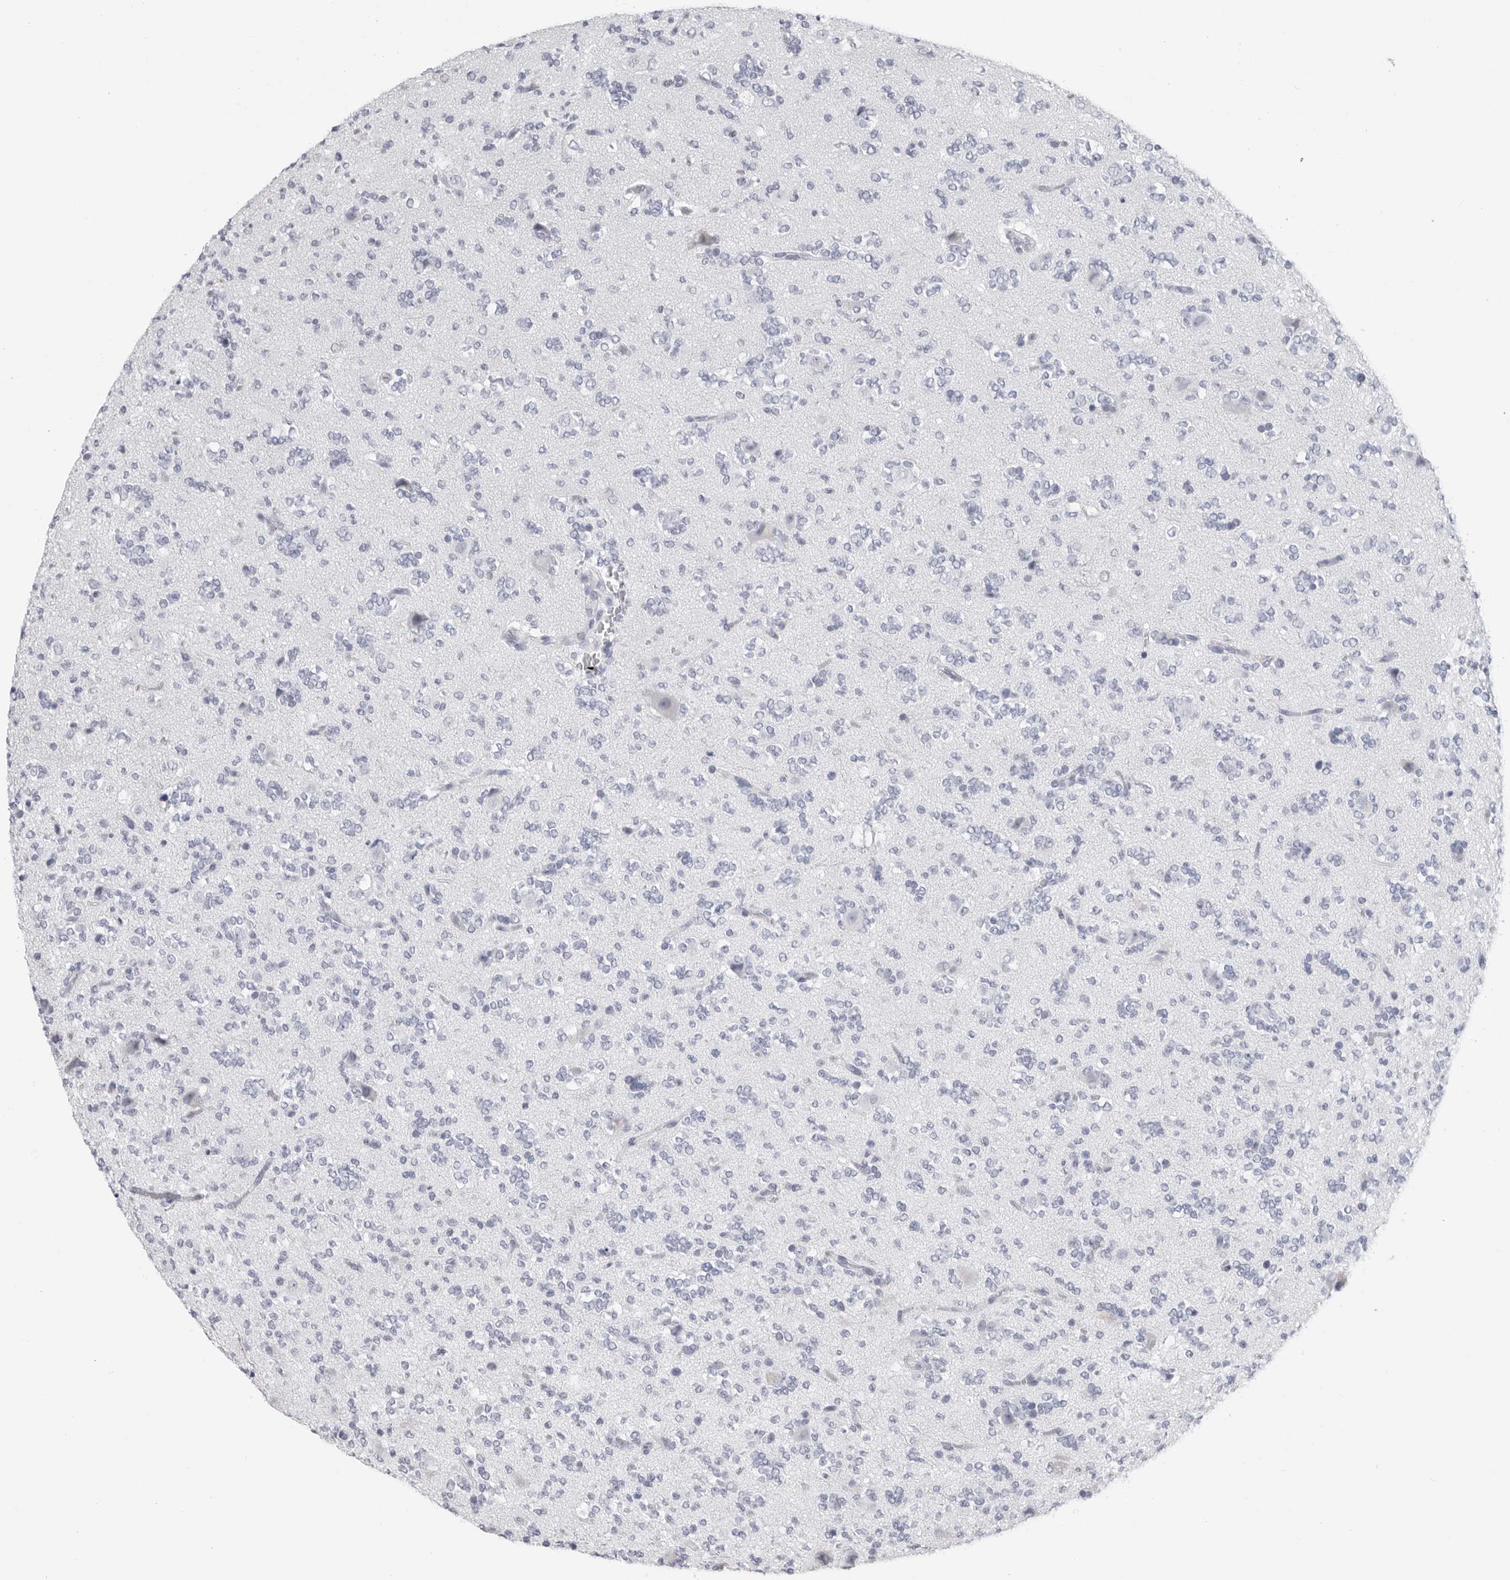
{"staining": {"intensity": "negative", "quantity": "none", "location": "none"}, "tissue": "glioma", "cell_type": "Tumor cells", "image_type": "cancer", "snomed": [{"axis": "morphology", "description": "Glioma, malignant, High grade"}, {"axis": "topography", "description": "Brain"}], "caption": "This is an immunohistochemistry histopathology image of malignant glioma (high-grade). There is no expression in tumor cells.", "gene": "CSH1", "patient": {"sex": "female", "age": 62}}